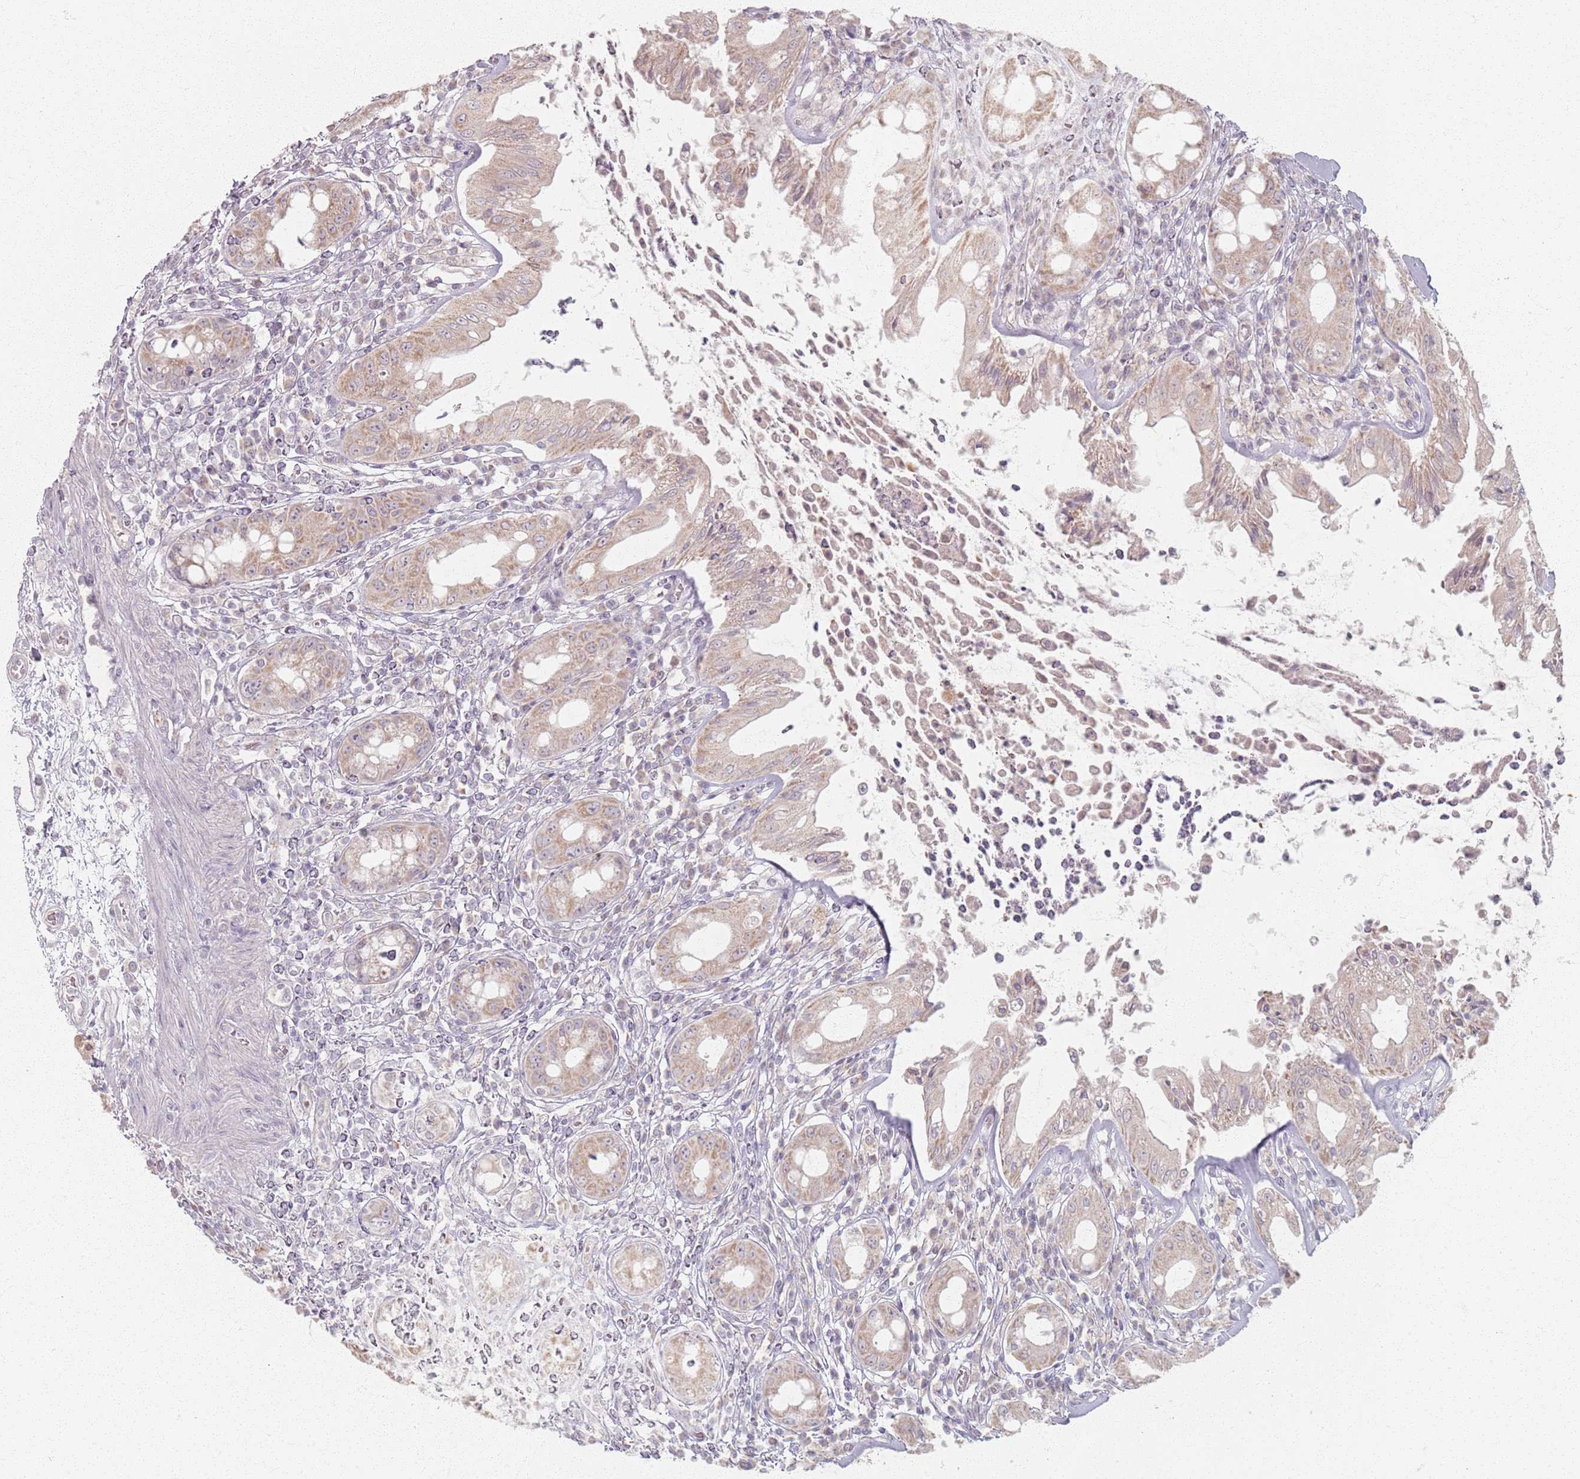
{"staining": {"intensity": "moderate", "quantity": "25%-75%", "location": "cytoplasmic/membranous"}, "tissue": "rectum", "cell_type": "Glandular cells", "image_type": "normal", "snomed": [{"axis": "morphology", "description": "Normal tissue, NOS"}, {"axis": "topography", "description": "Rectum"}], "caption": "Rectum stained with immunohistochemistry (IHC) displays moderate cytoplasmic/membranous staining in approximately 25%-75% of glandular cells.", "gene": "PKD2L2", "patient": {"sex": "female", "age": 57}}